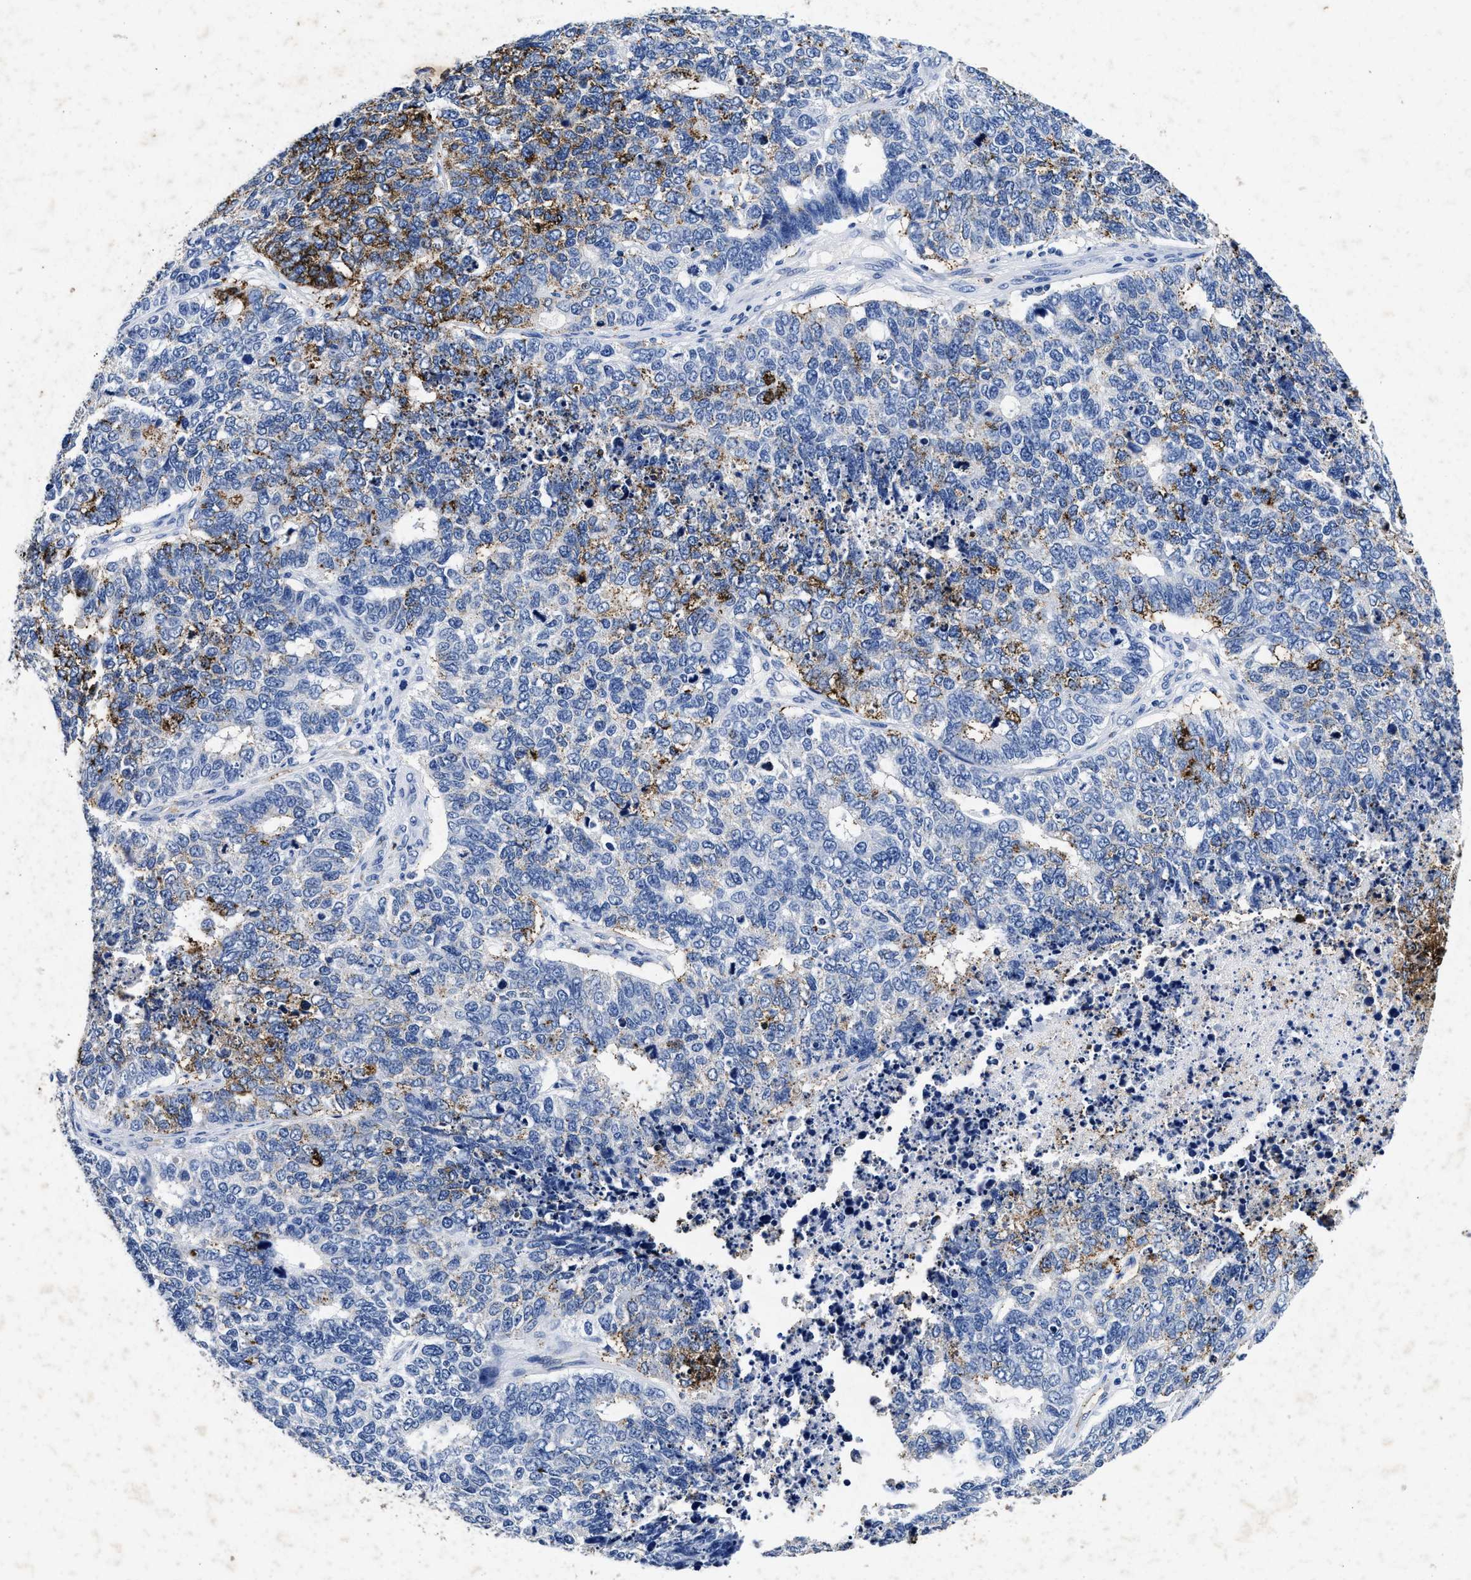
{"staining": {"intensity": "moderate", "quantity": "<25%", "location": "cytoplasmic/membranous"}, "tissue": "cervical cancer", "cell_type": "Tumor cells", "image_type": "cancer", "snomed": [{"axis": "morphology", "description": "Squamous cell carcinoma, NOS"}, {"axis": "topography", "description": "Cervix"}], "caption": "Cervical cancer (squamous cell carcinoma) was stained to show a protein in brown. There is low levels of moderate cytoplasmic/membranous staining in about <25% of tumor cells.", "gene": "LTB4R2", "patient": {"sex": "female", "age": 63}}